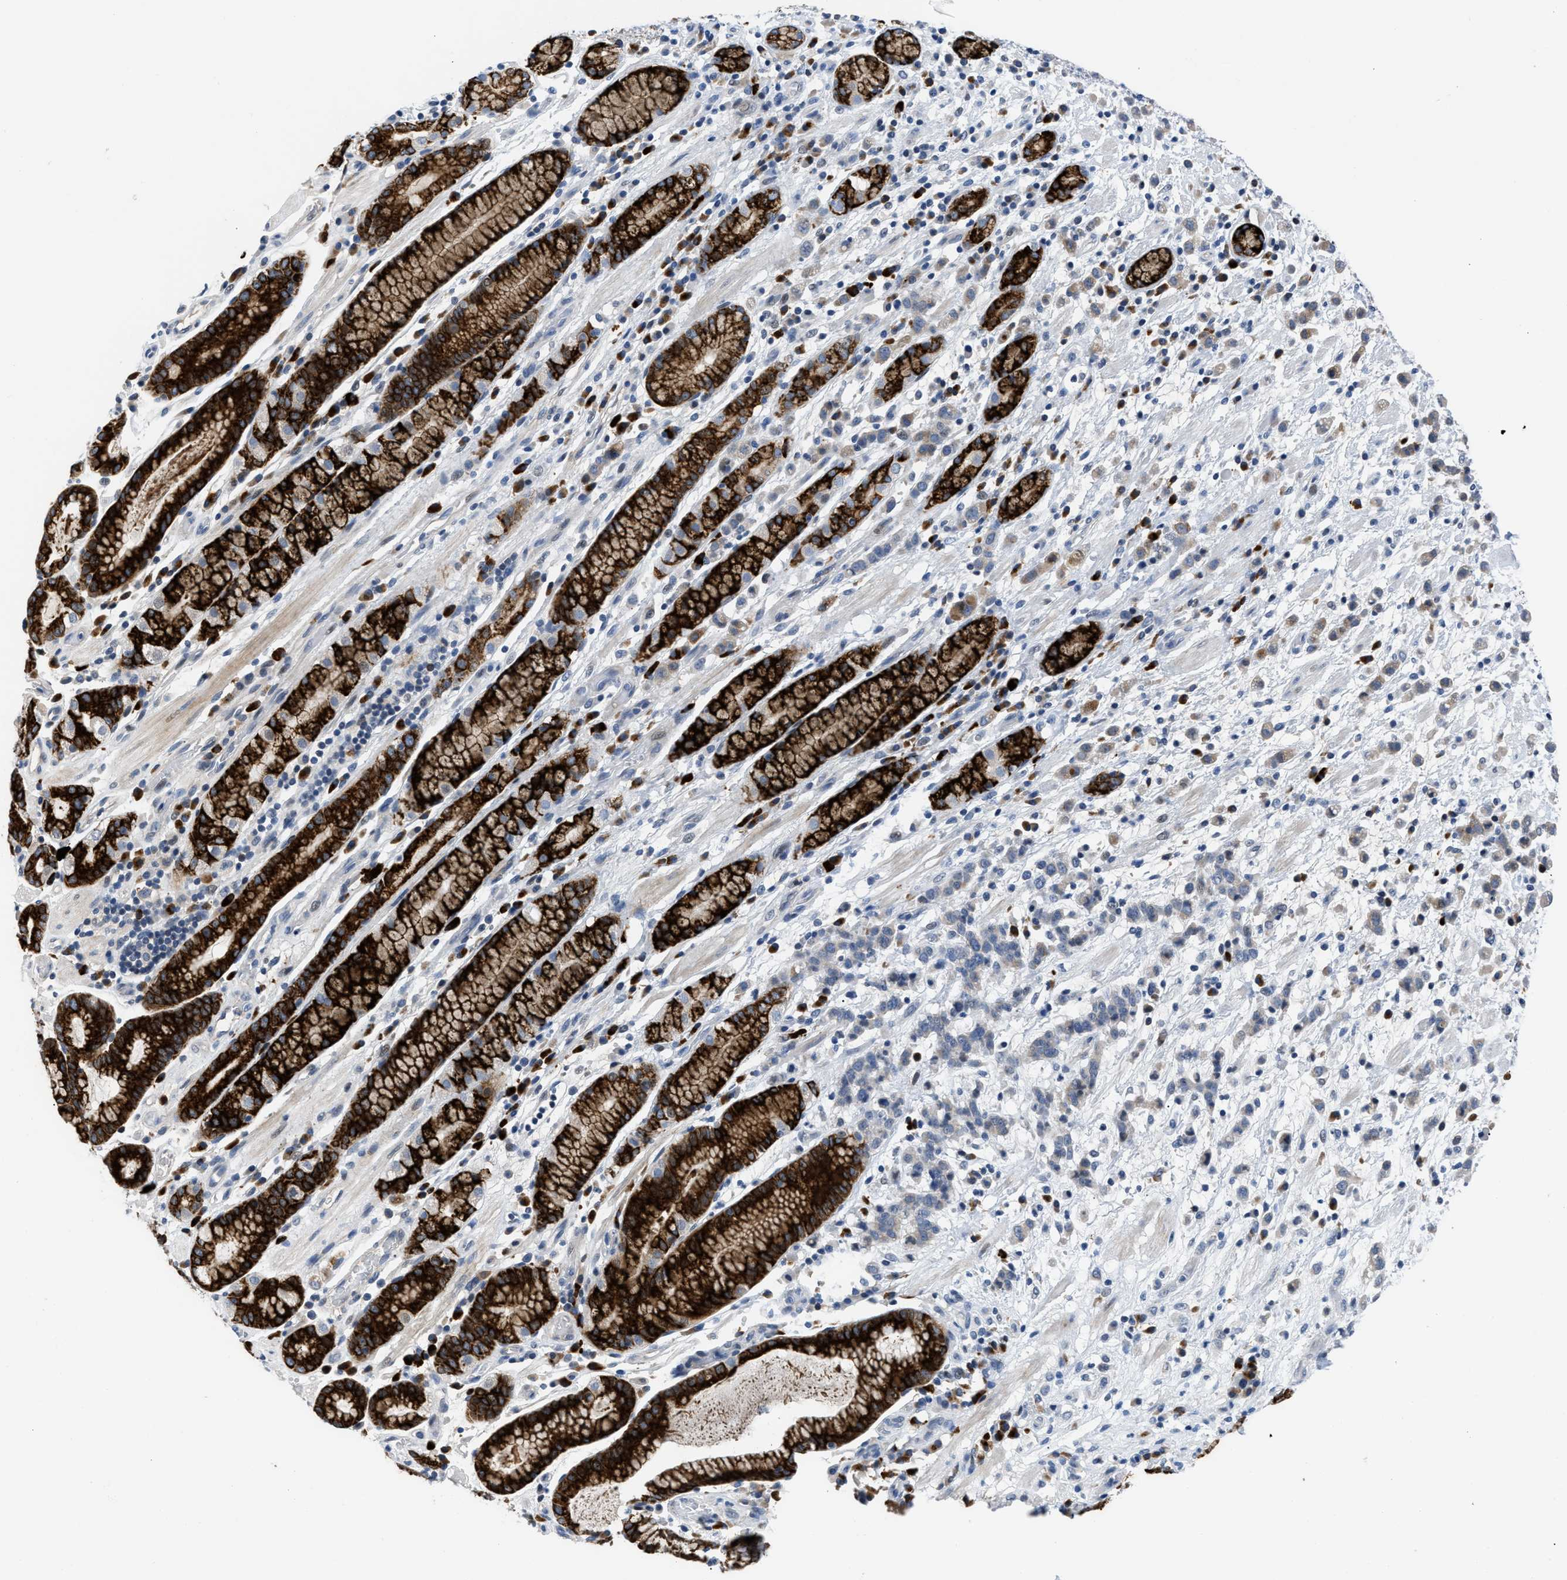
{"staining": {"intensity": "weak", "quantity": ">75%", "location": "cytoplasmic/membranous"}, "tissue": "stomach cancer", "cell_type": "Tumor cells", "image_type": "cancer", "snomed": [{"axis": "morphology", "description": "Adenocarcinoma, NOS"}, {"axis": "topography", "description": "Stomach, lower"}], "caption": "About >75% of tumor cells in stomach cancer exhibit weak cytoplasmic/membranous protein expression as visualized by brown immunohistochemical staining.", "gene": "OR9K2", "patient": {"sex": "male", "age": 88}}